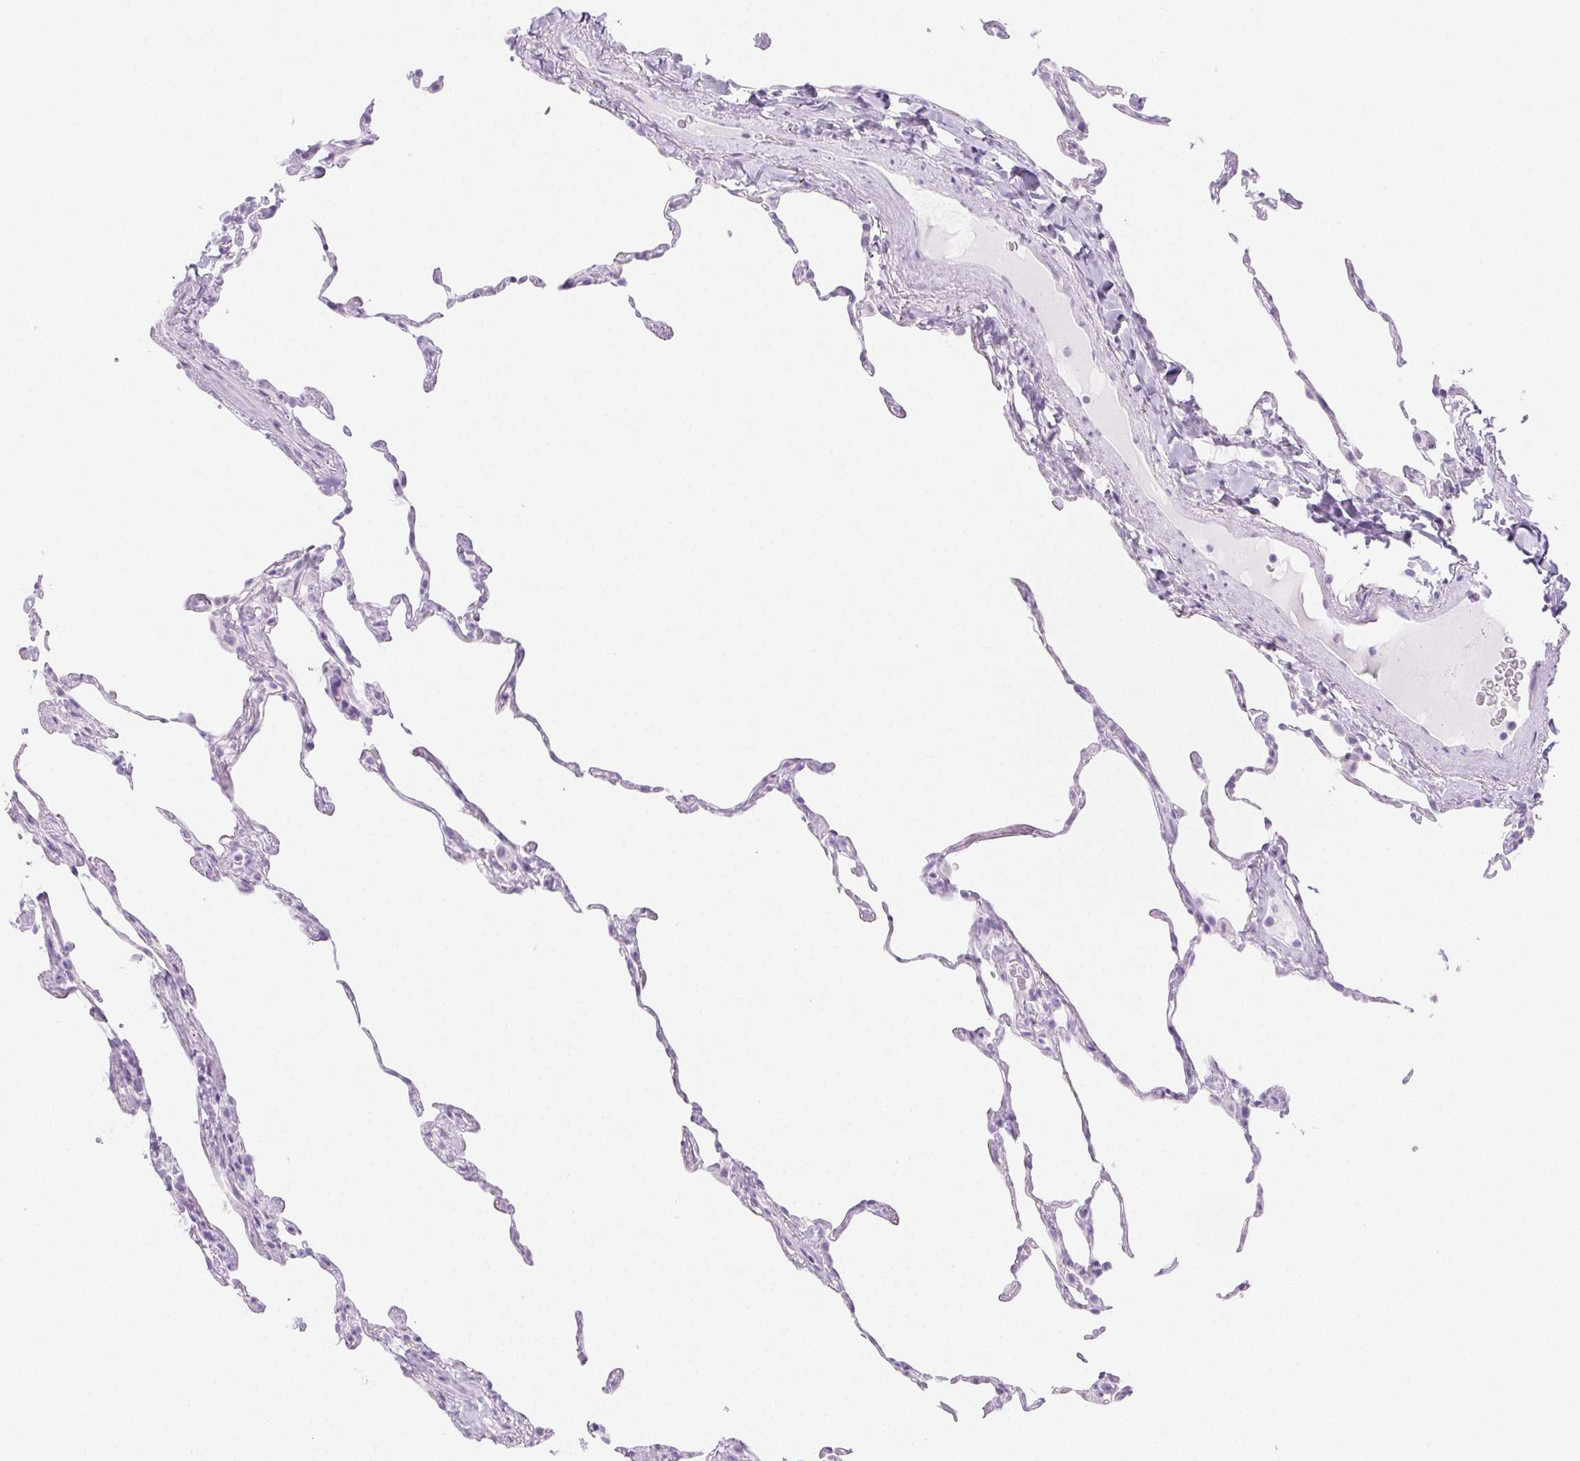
{"staining": {"intensity": "negative", "quantity": "none", "location": "none"}, "tissue": "lung", "cell_type": "Alveolar cells", "image_type": "normal", "snomed": [{"axis": "morphology", "description": "Normal tissue, NOS"}, {"axis": "topography", "description": "Lung"}], "caption": "This is an immunohistochemistry histopathology image of unremarkable human lung. There is no positivity in alveolar cells.", "gene": "SPRR3", "patient": {"sex": "female", "age": 57}}